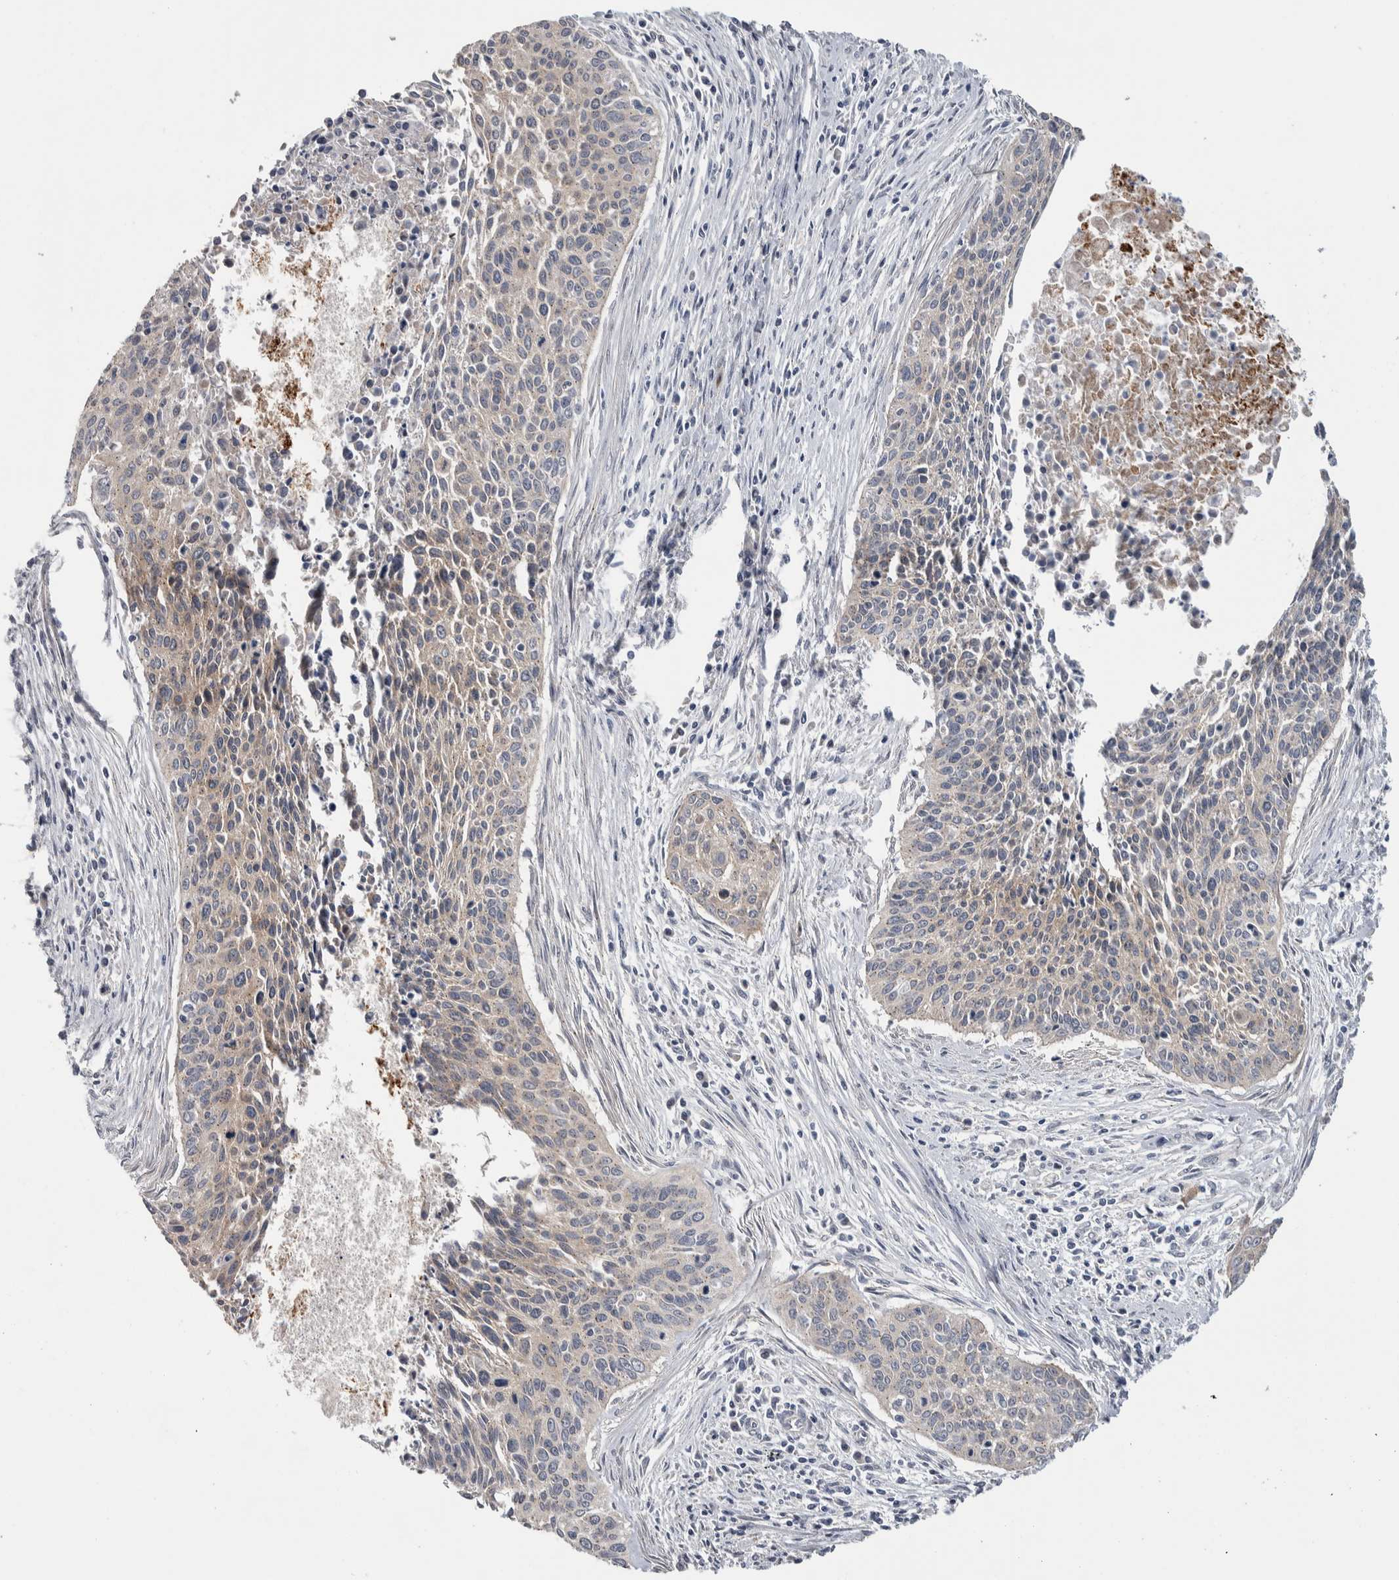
{"staining": {"intensity": "weak", "quantity": "<25%", "location": "cytoplasmic/membranous"}, "tissue": "cervical cancer", "cell_type": "Tumor cells", "image_type": "cancer", "snomed": [{"axis": "morphology", "description": "Squamous cell carcinoma, NOS"}, {"axis": "topography", "description": "Cervix"}], "caption": "Histopathology image shows no protein expression in tumor cells of cervical cancer (squamous cell carcinoma) tissue.", "gene": "FAM83G", "patient": {"sex": "female", "age": 55}}